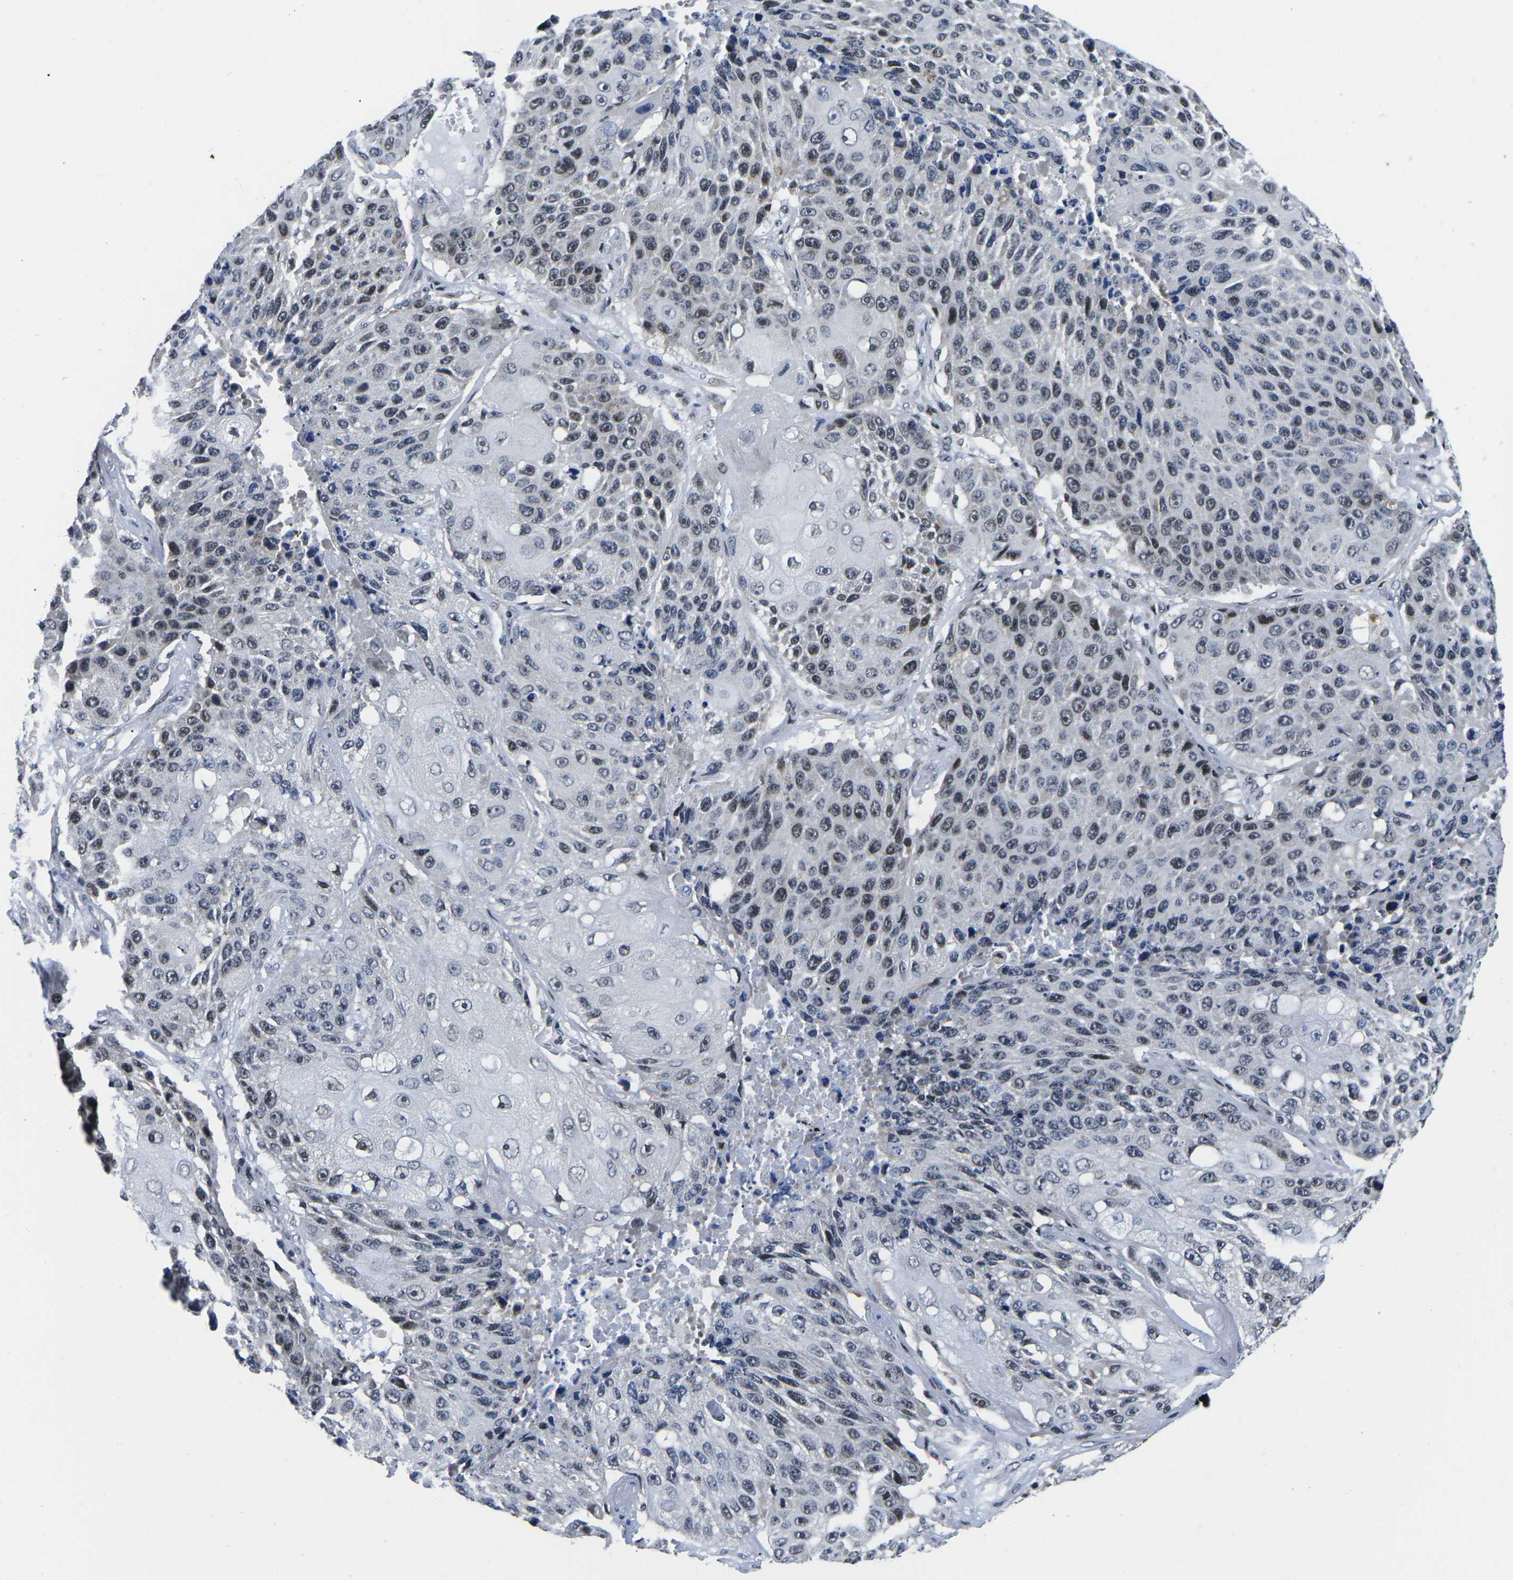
{"staining": {"intensity": "moderate", "quantity": "25%-75%", "location": "nuclear"}, "tissue": "lung cancer", "cell_type": "Tumor cells", "image_type": "cancer", "snomed": [{"axis": "morphology", "description": "Squamous cell carcinoma, NOS"}, {"axis": "topography", "description": "Lung"}], "caption": "IHC of human lung cancer displays medium levels of moderate nuclear staining in about 25%-75% of tumor cells.", "gene": "CDC73", "patient": {"sex": "male", "age": 61}}